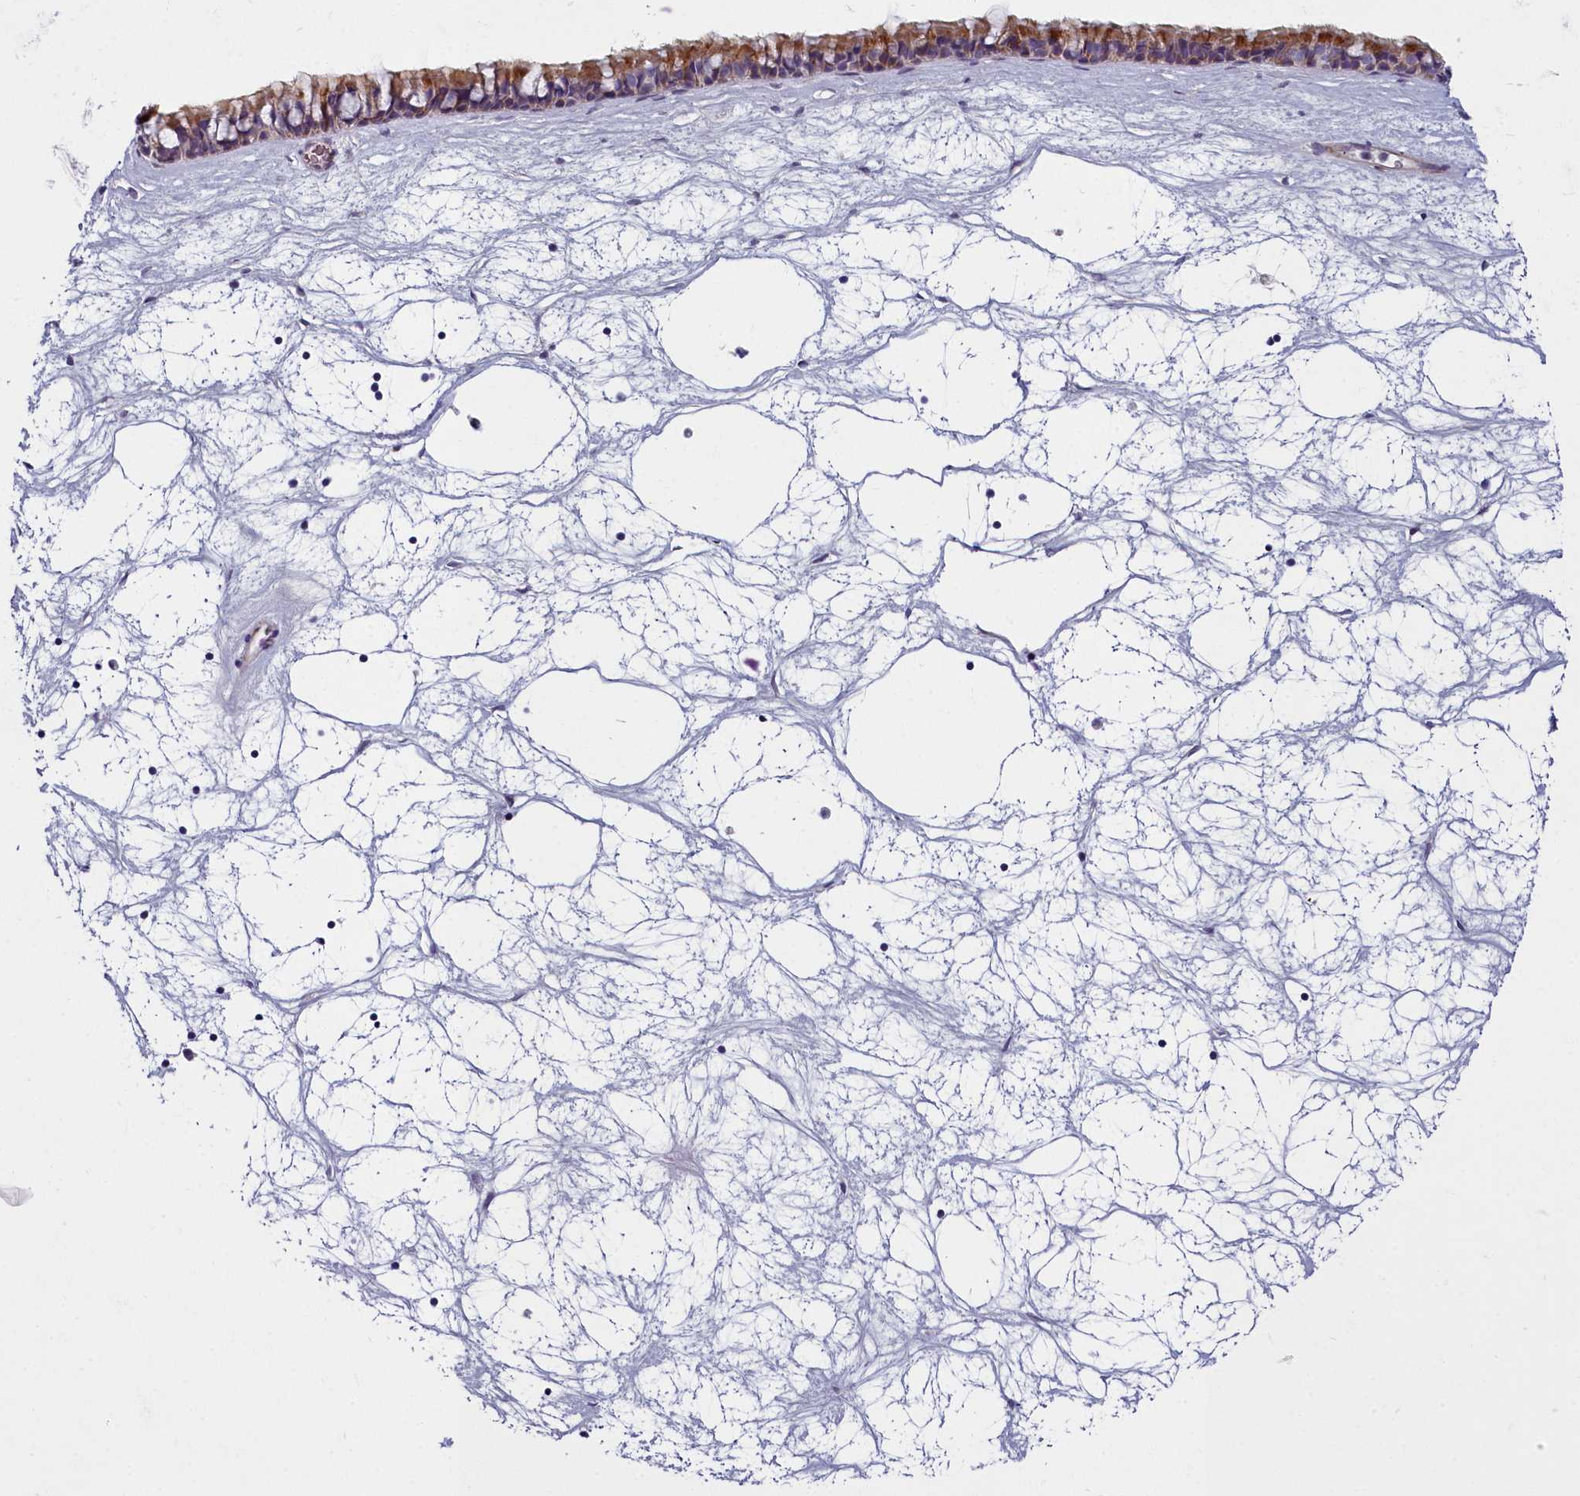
{"staining": {"intensity": "moderate", "quantity": "25%-75%", "location": "cytoplasmic/membranous"}, "tissue": "nasopharynx", "cell_type": "Respiratory epithelial cells", "image_type": "normal", "snomed": [{"axis": "morphology", "description": "Normal tissue, NOS"}, {"axis": "topography", "description": "Nasopharynx"}], "caption": "A medium amount of moderate cytoplasmic/membranous staining is seen in about 25%-75% of respiratory epithelial cells in benign nasopharynx.", "gene": "ARL15", "patient": {"sex": "male", "age": 64}}